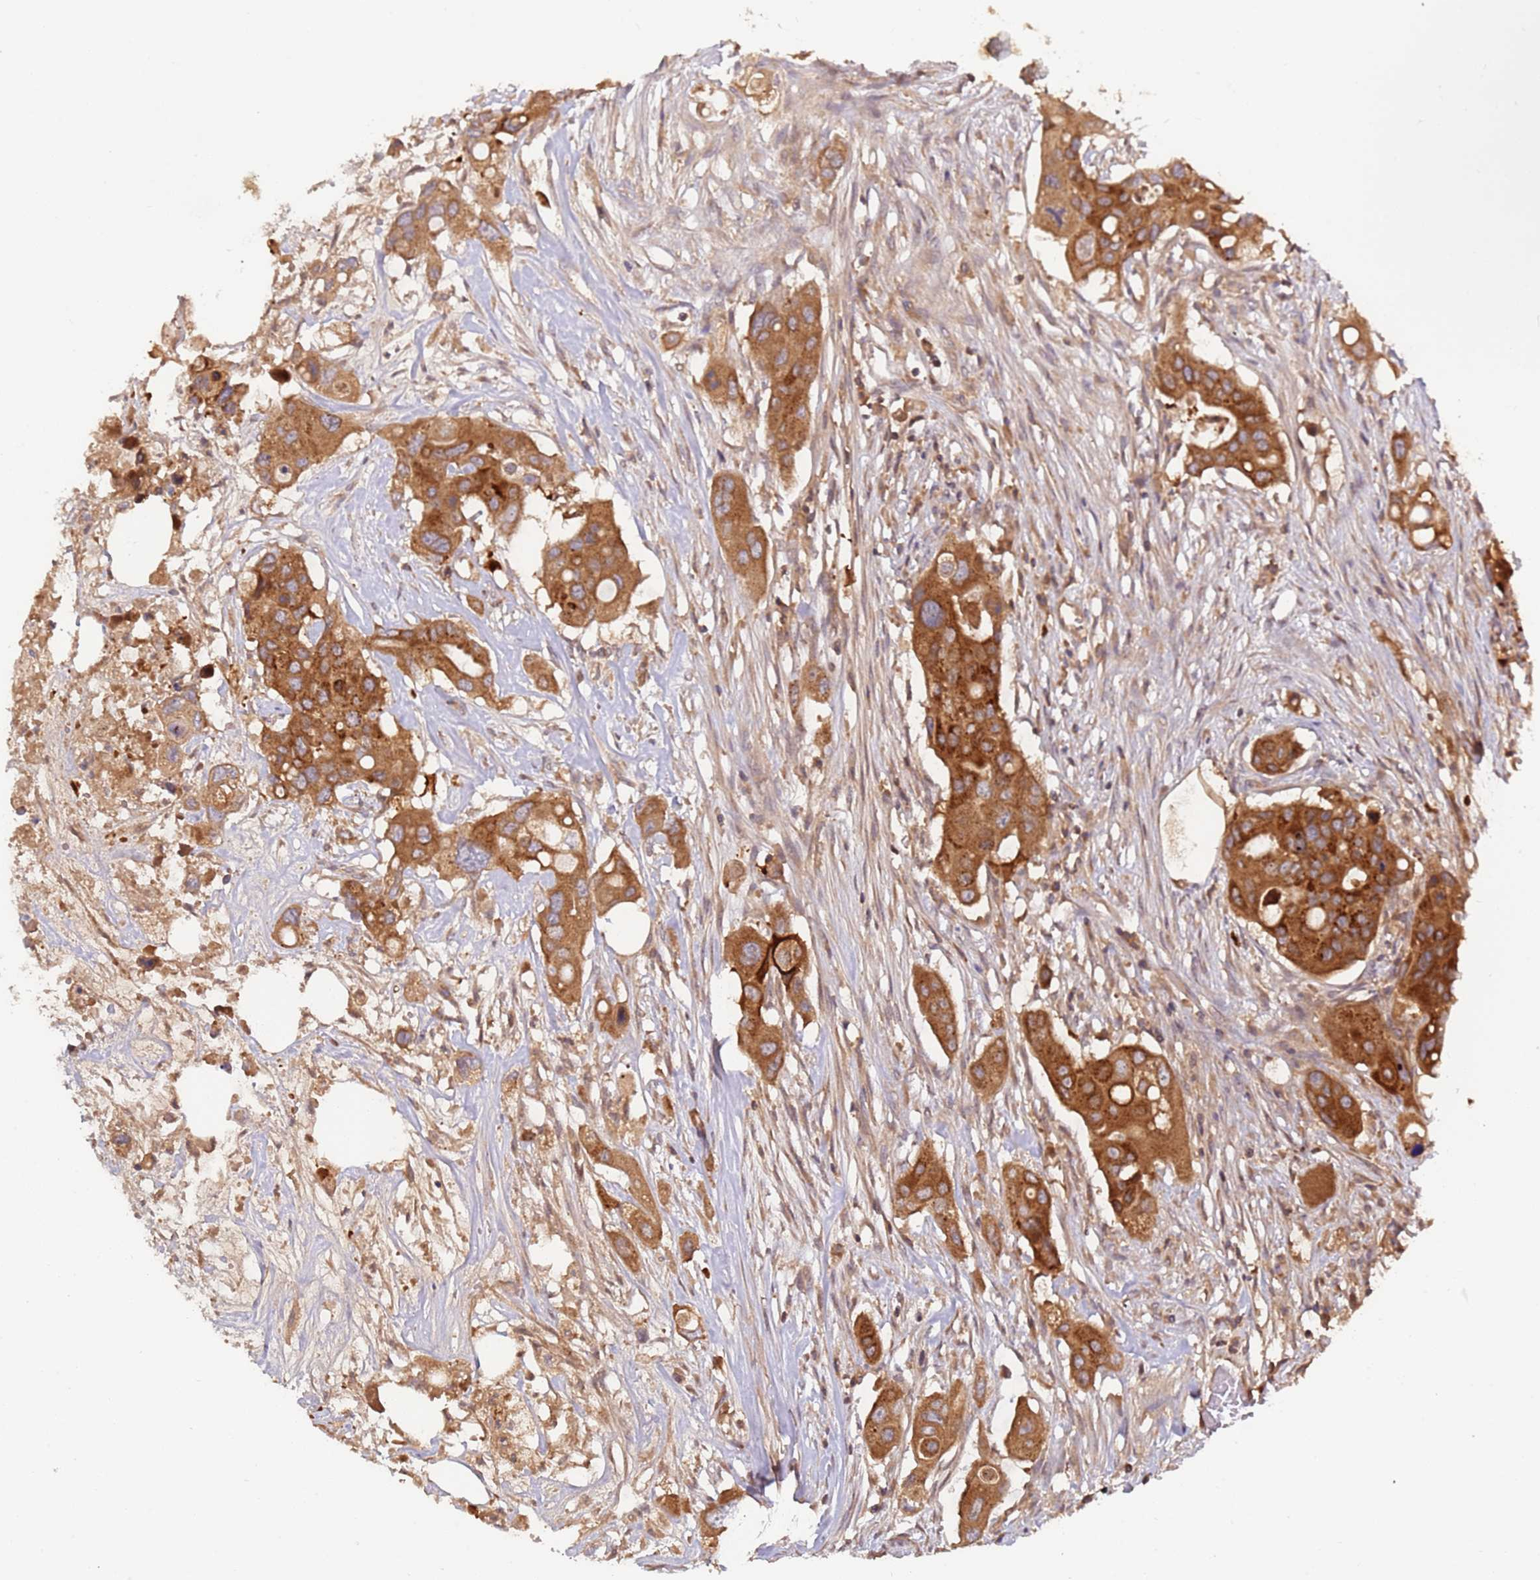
{"staining": {"intensity": "strong", "quantity": ">75%", "location": "cytoplasmic/membranous"}, "tissue": "colorectal cancer", "cell_type": "Tumor cells", "image_type": "cancer", "snomed": [{"axis": "morphology", "description": "Adenocarcinoma, NOS"}, {"axis": "topography", "description": "Colon"}], "caption": "High-magnification brightfield microscopy of colorectal cancer (adenocarcinoma) stained with DAB (brown) and counterstained with hematoxylin (blue). tumor cells exhibit strong cytoplasmic/membranous staining is present in approximately>75% of cells.", "gene": "OR5A2", "patient": {"sex": "male", "age": 77}}